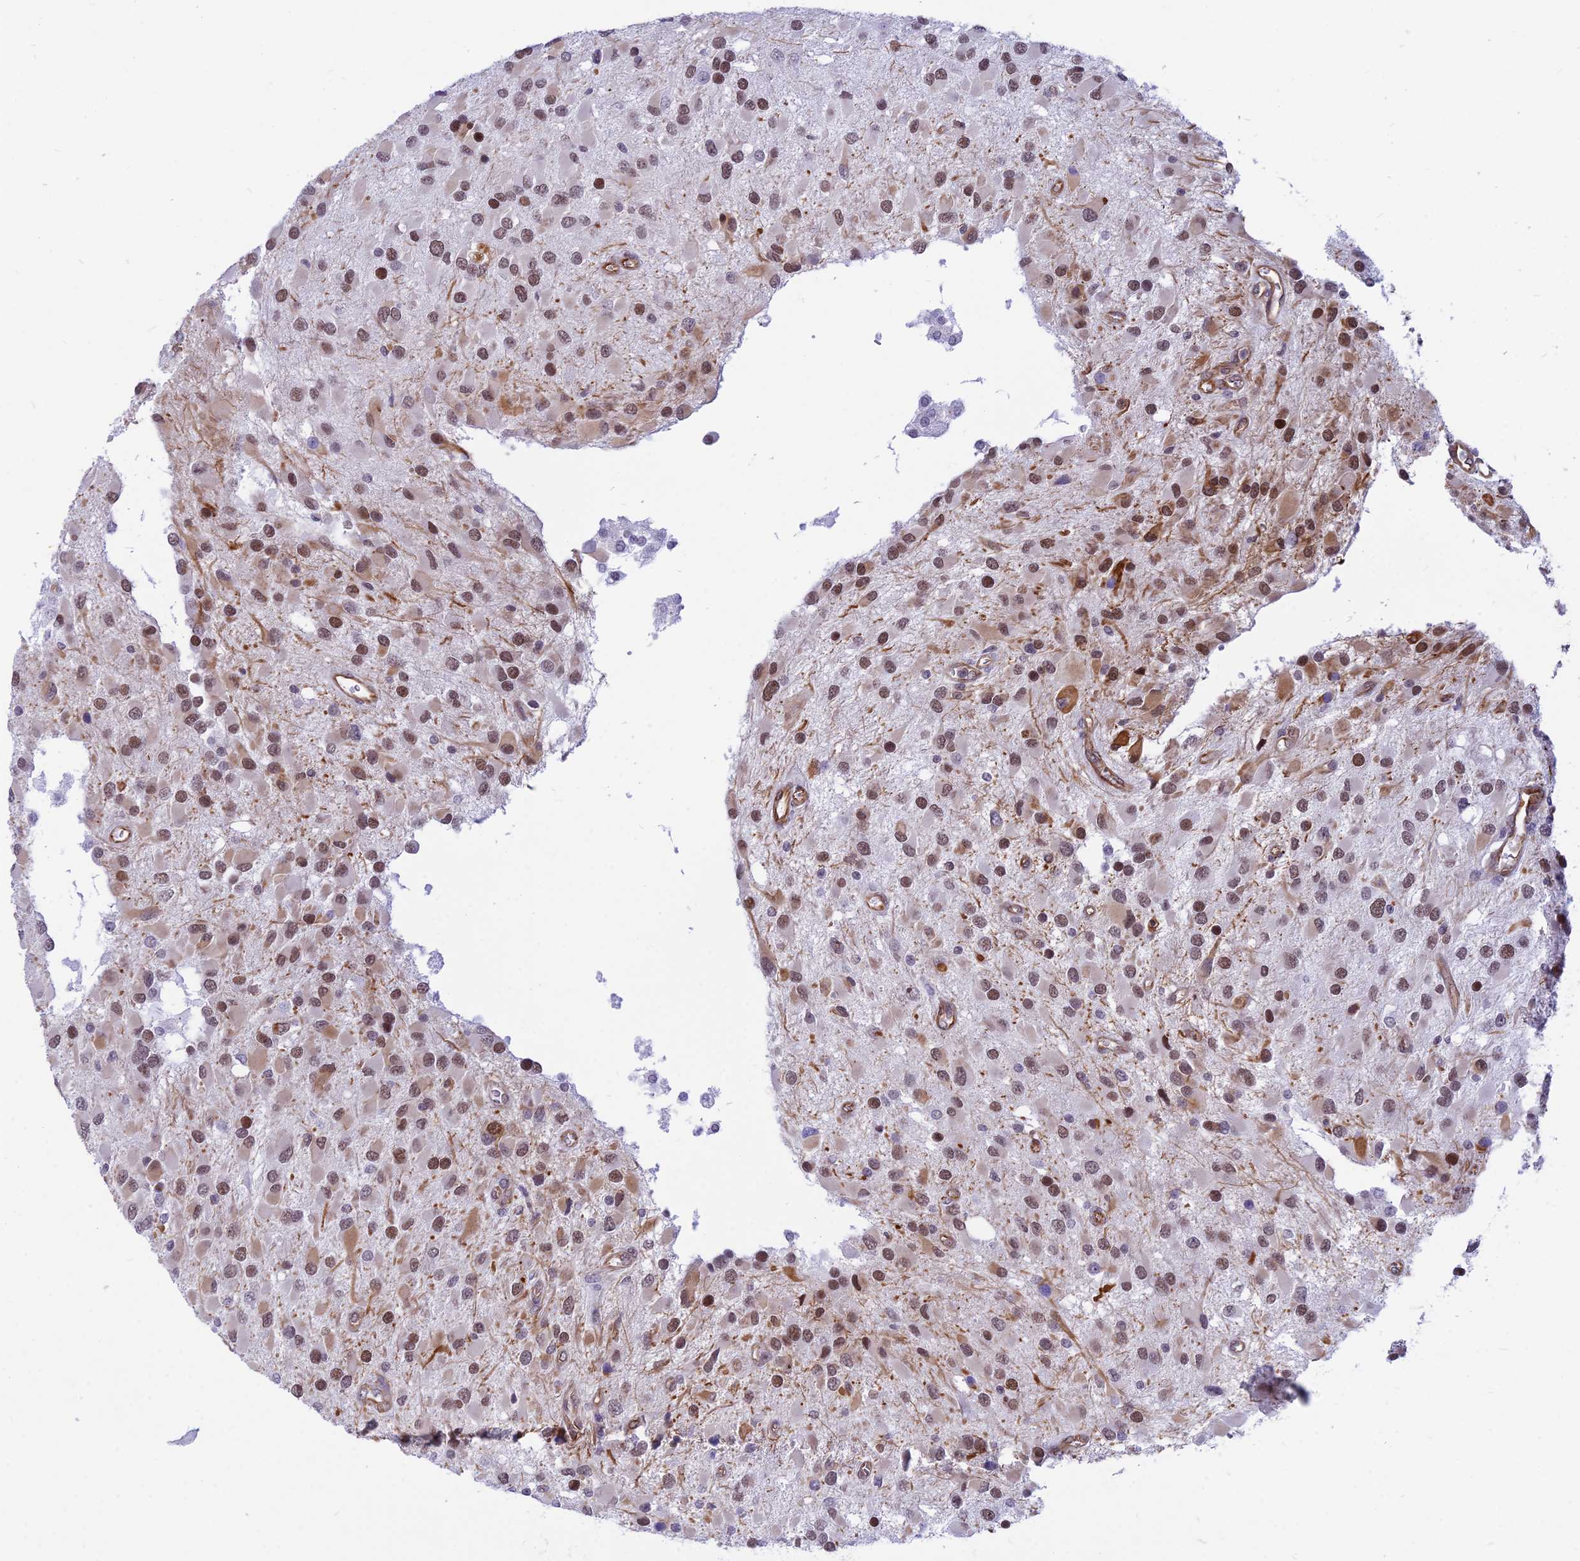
{"staining": {"intensity": "moderate", "quantity": ">75%", "location": "nuclear"}, "tissue": "glioma", "cell_type": "Tumor cells", "image_type": "cancer", "snomed": [{"axis": "morphology", "description": "Glioma, malignant, High grade"}, {"axis": "topography", "description": "Brain"}], "caption": "Malignant glioma (high-grade) stained with DAB (3,3'-diaminobenzidine) immunohistochemistry reveals medium levels of moderate nuclear staining in approximately >75% of tumor cells.", "gene": "SAPCD2", "patient": {"sex": "male", "age": 53}}